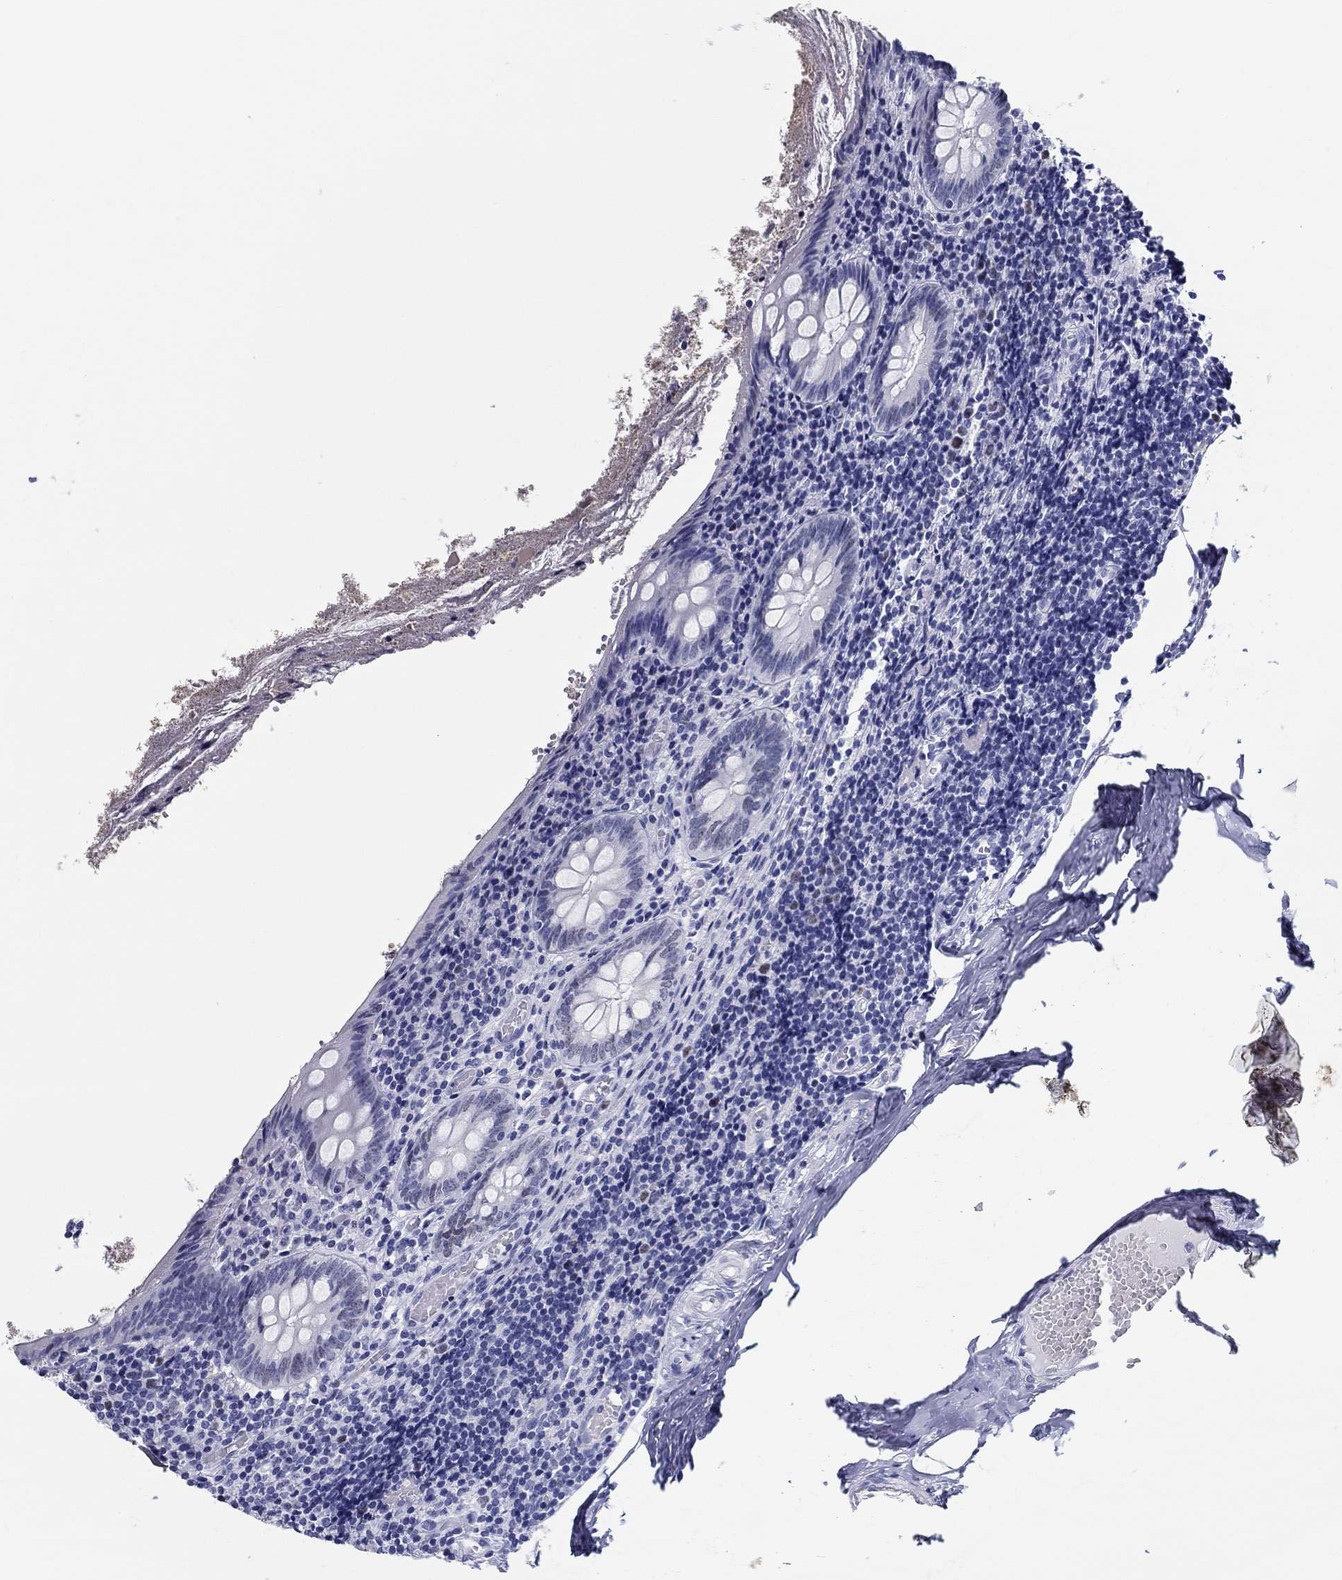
{"staining": {"intensity": "negative", "quantity": "none", "location": "none"}, "tissue": "appendix", "cell_type": "Glandular cells", "image_type": "normal", "snomed": [{"axis": "morphology", "description": "Normal tissue, NOS"}, {"axis": "topography", "description": "Appendix"}], "caption": "Histopathology image shows no protein positivity in glandular cells of normal appendix. (Stains: DAB (3,3'-diaminobenzidine) immunohistochemistry (IHC) with hematoxylin counter stain, Microscopy: brightfield microscopy at high magnification).", "gene": "LAMP5", "patient": {"sex": "female", "age": 23}}